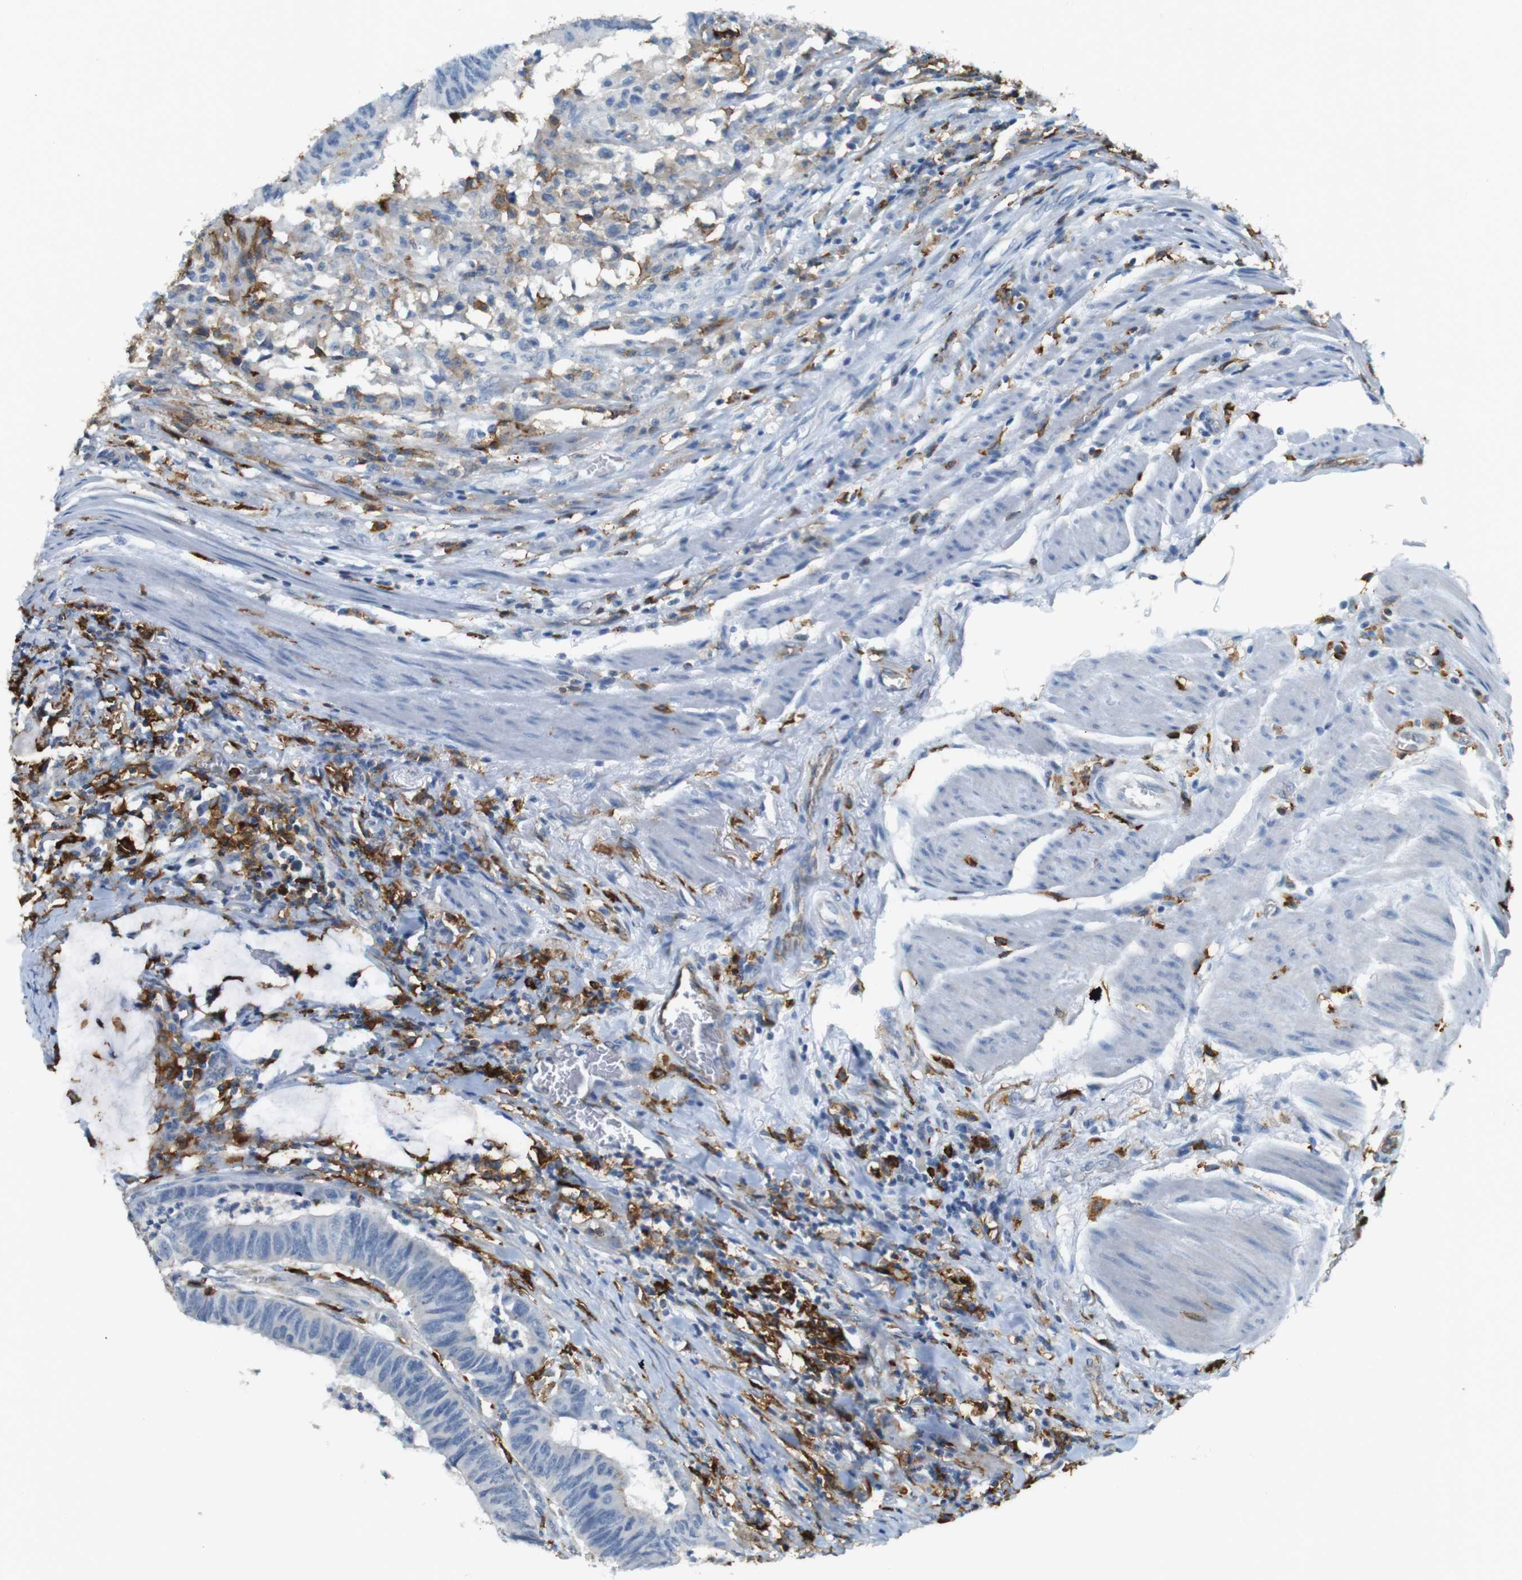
{"staining": {"intensity": "negative", "quantity": "none", "location": "none"}, "tissue": "colorectal cancer", "cell_type": "Tumor cells", "image_type": "cancer", "snomed": [{"axis": "morphology", "description": "Normal tissue, NOS"}, {"axis": "morphology", "description": "Adenocarcinoma, NOS"}, {"axis": "topography", "description": "Rectum"}, {"axis": "topography", "description": "Peripheral nerve tissue"}], "caption": "Colorectal cancer (adenocarcinoma) stained for a protein using immunohistochemistry (IHC) exhibits no staining tumor cells.", "gene": "HLA-DRA", "patient": {"sex": "male", "age": 92}}